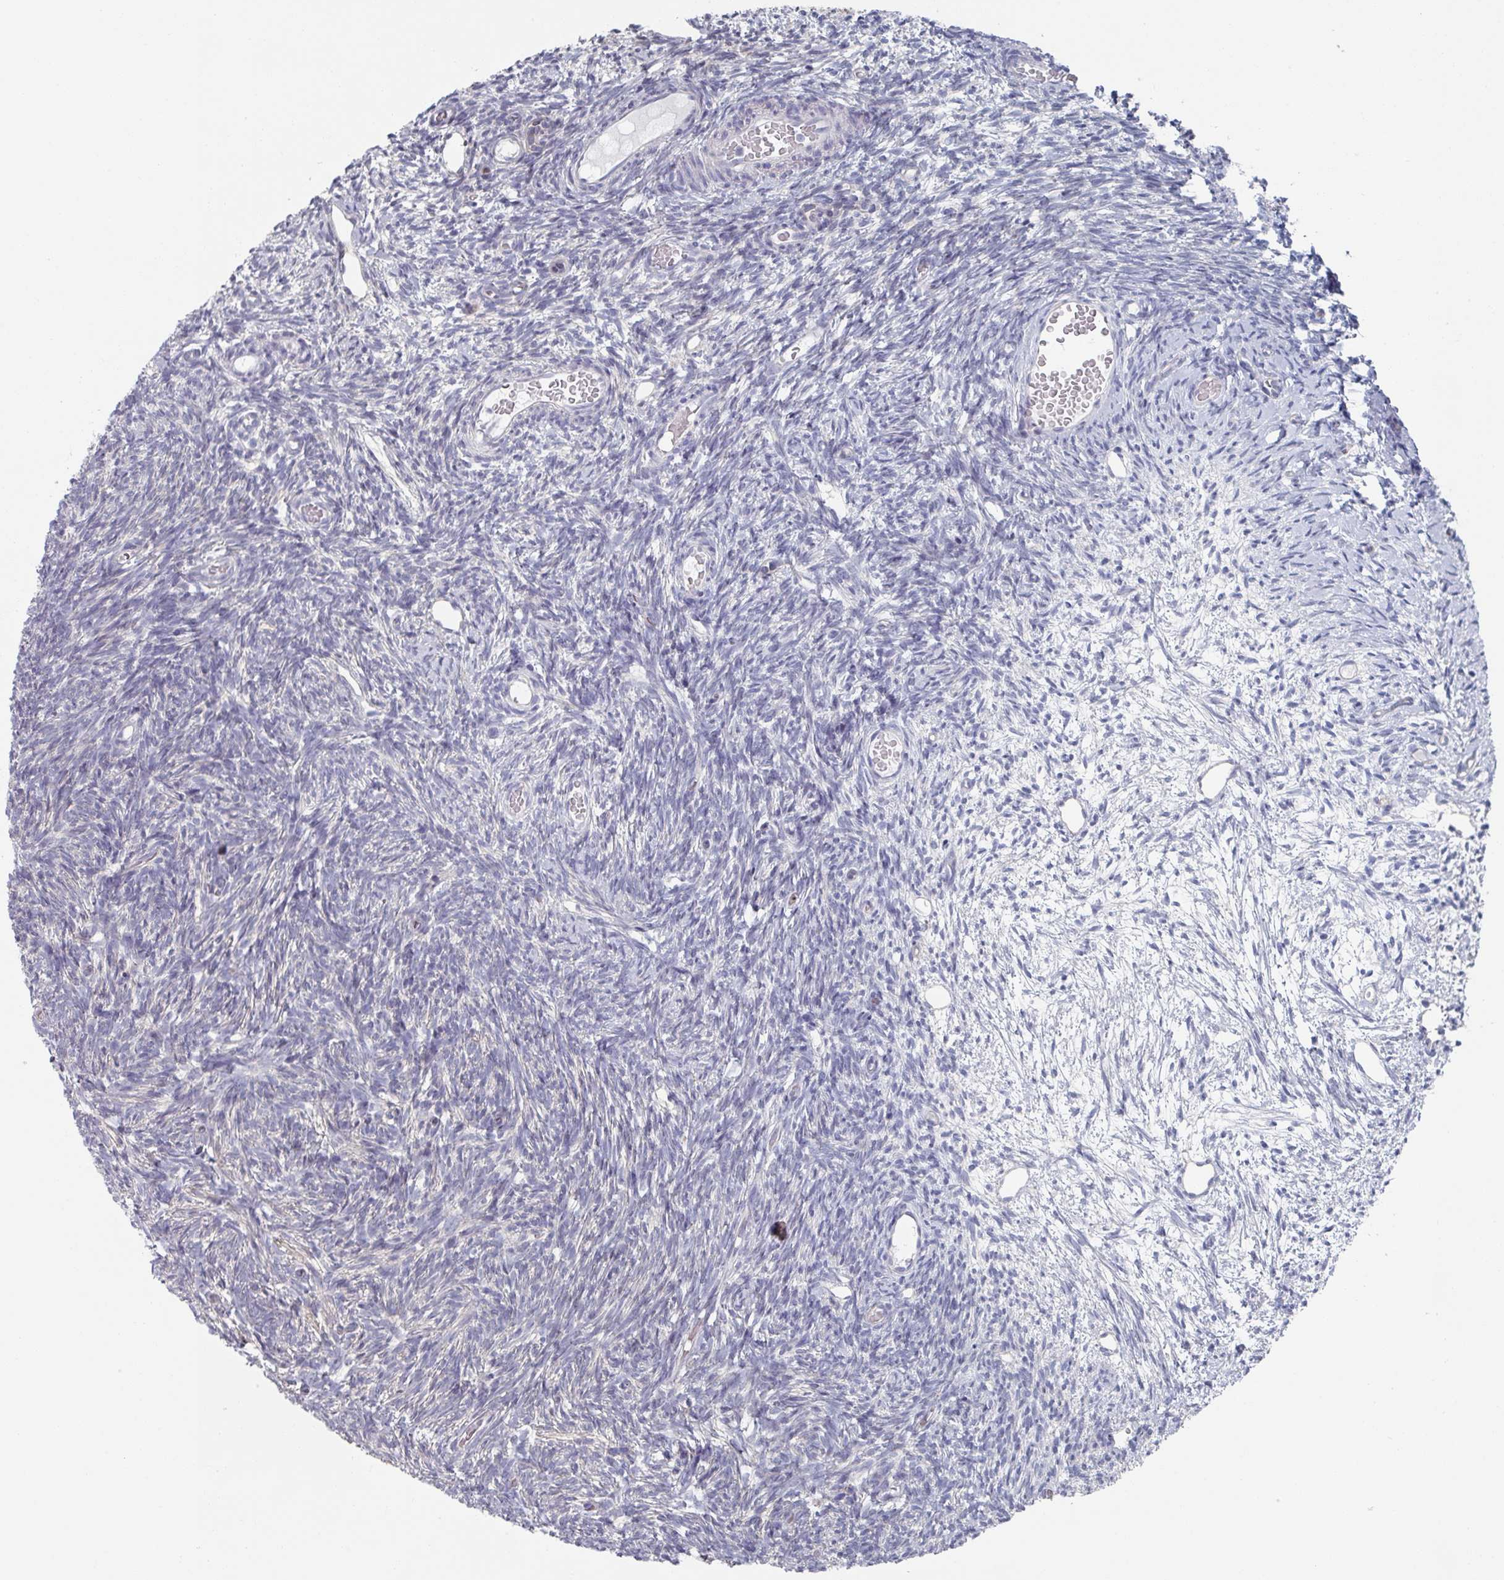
{"staining": {"intensity": "negative", "quantity": "none", "location": "none"}, "tissue": "ovary", "cell_type": "Follicle cells", "image_type": "normal", "snomed": [{"axis": "morphology", "description": "Normal tissue, NOS"}, {"axis": "topography", "description": "Ovary"}], "caption": "Follicle cells show no significant positivity in normal ovary.", "gene": "EFL1", "patient": {"sex": "female", "age": 39}}